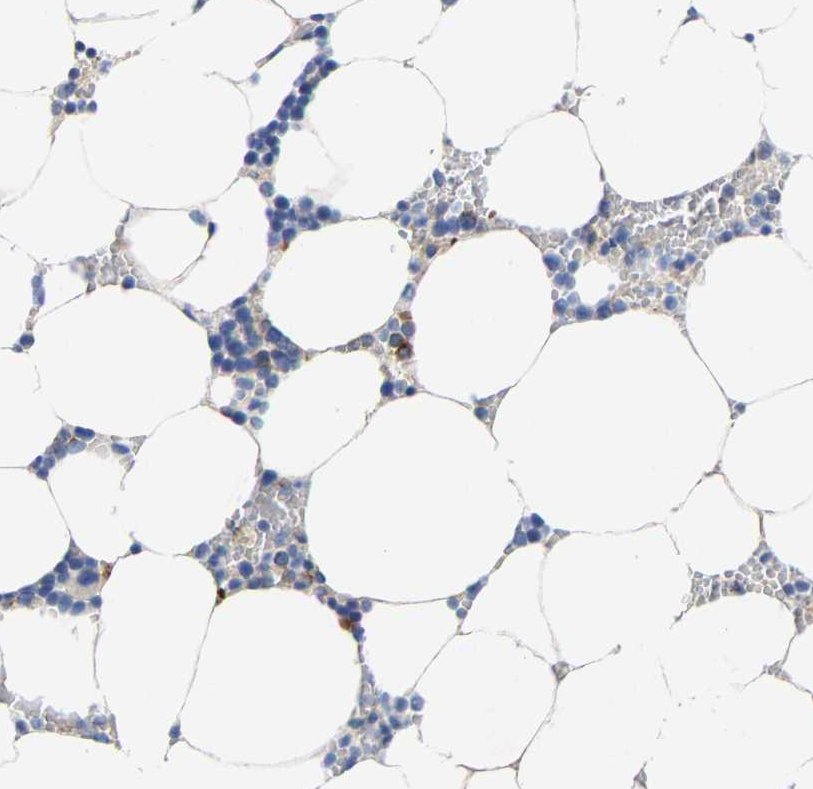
{"staining": {"intensity": "moderate", "quantity": "<25%", "location": "cytoplasmic/membranous"}, "tissue": "bone marrow", "cell_type": "Hematopoietic cells", "image_type": "normal", "snomed": [{"axis": "morphology", "description": "Normal tissue, NOS"}, {"axis": "topography", "description": "Bone marrow"}], "caption": "A histopathology image showing moderate cytoplasmic/membranous expression in approximately <25% of hematopoietic cells in benign bone marrow, as visualized by brown immunohistochemical staining.", "gene": "PPP1R15A", "patient": {"sex": "male", "age": 70}}